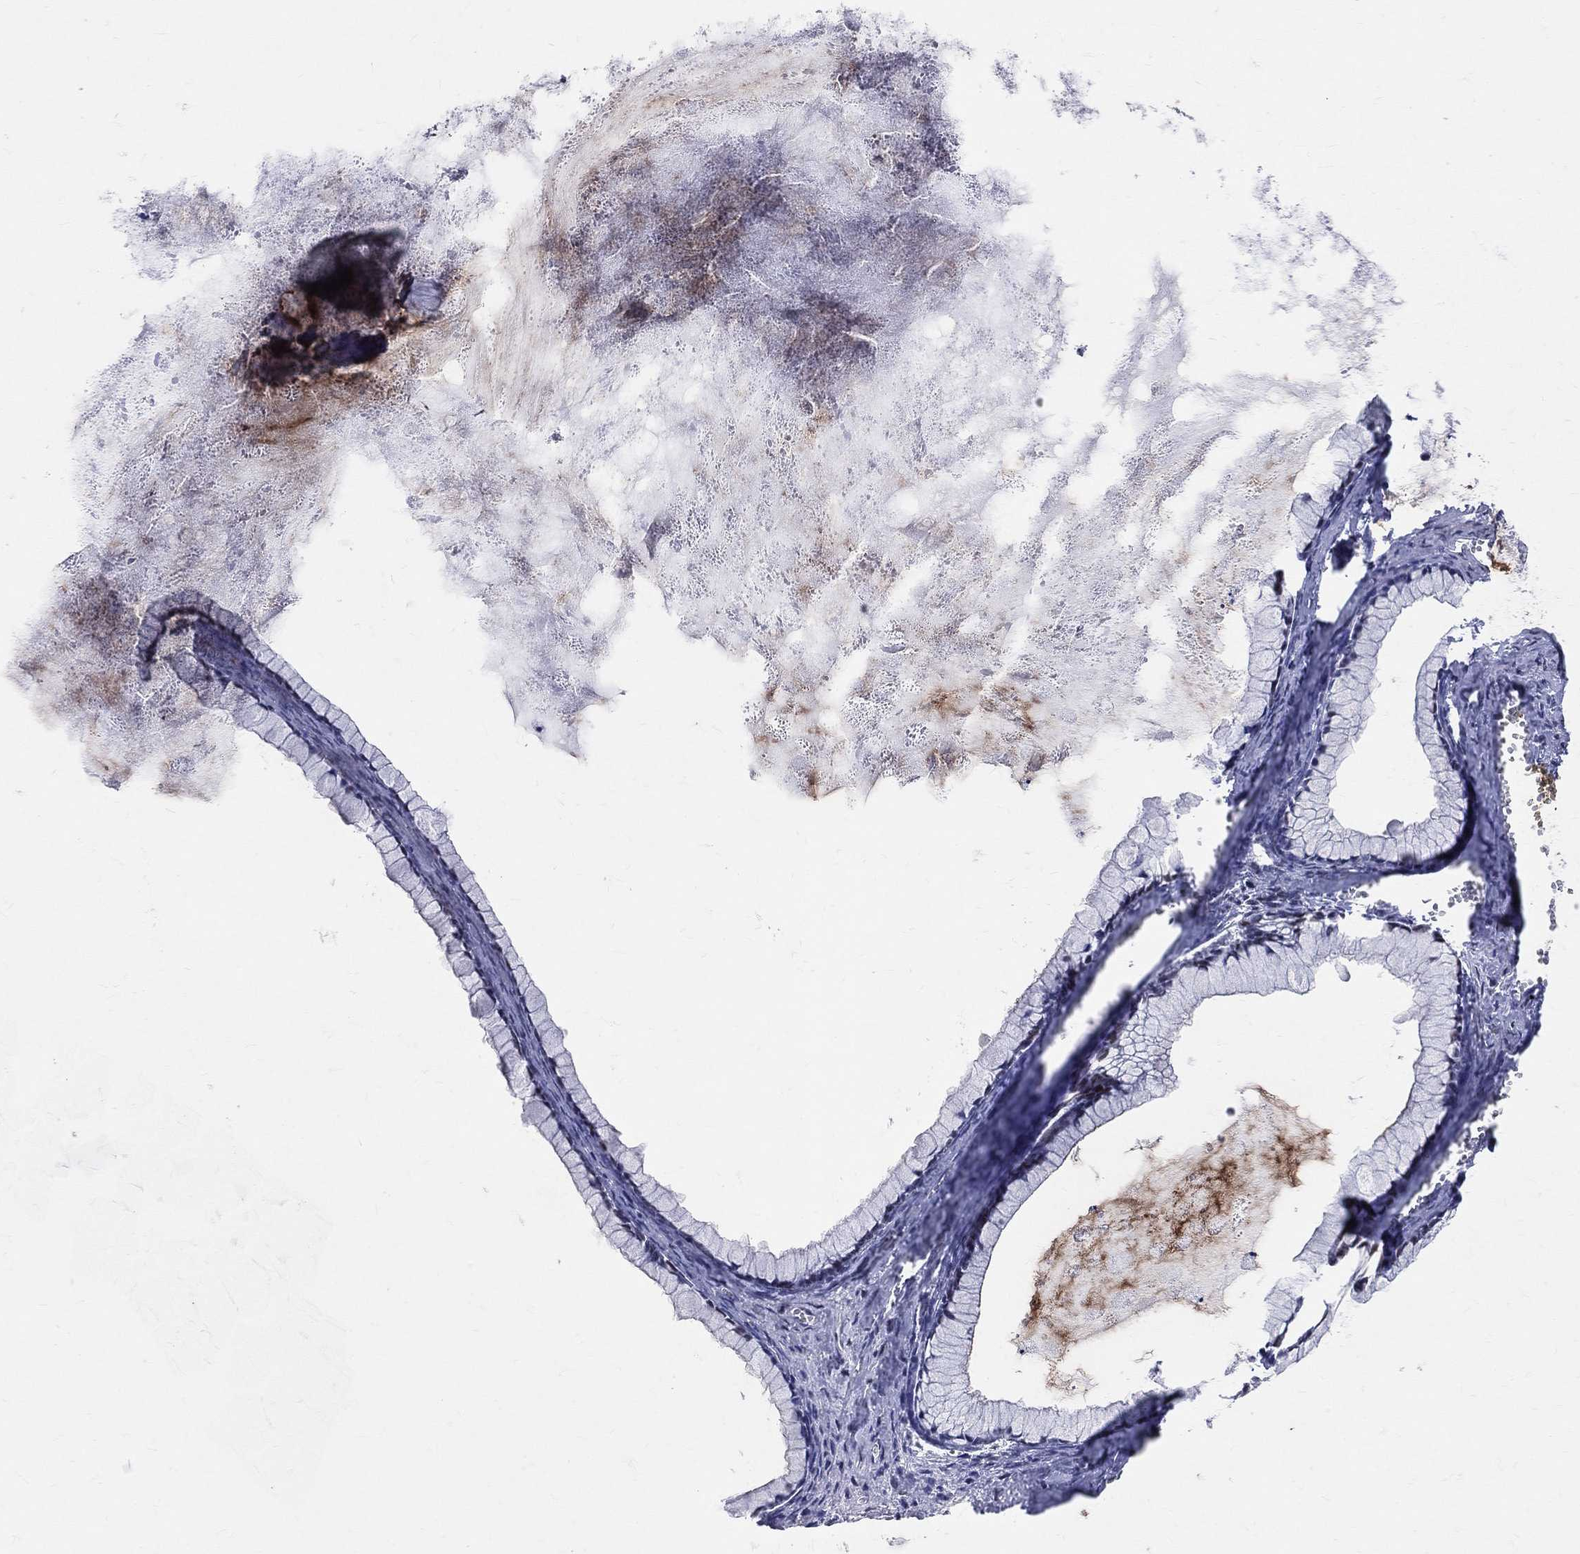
{"staining": {"intensity": "negative", "quantity": "none", "location": "none"}, "tissue": "ovarian cancer", "cell_type": "Tumor cells", "image_type": "cancer", "snomed": [{"axis": "morphology", "description": "Cystadenocarcinoma, mucinous, NOS"}, {"axis": "topography", "description": "Ovary"}], "caption": "An immunohistochemistry (IHC) histopathology image of mucinous cystadenocarcinoma (ovarian) is shown. There is no staining in tumor cells of mucinous cystadenocarcinoma (ovarian).", "gene": "CDK7", "patient": {"sex": "female", "age": 41}}